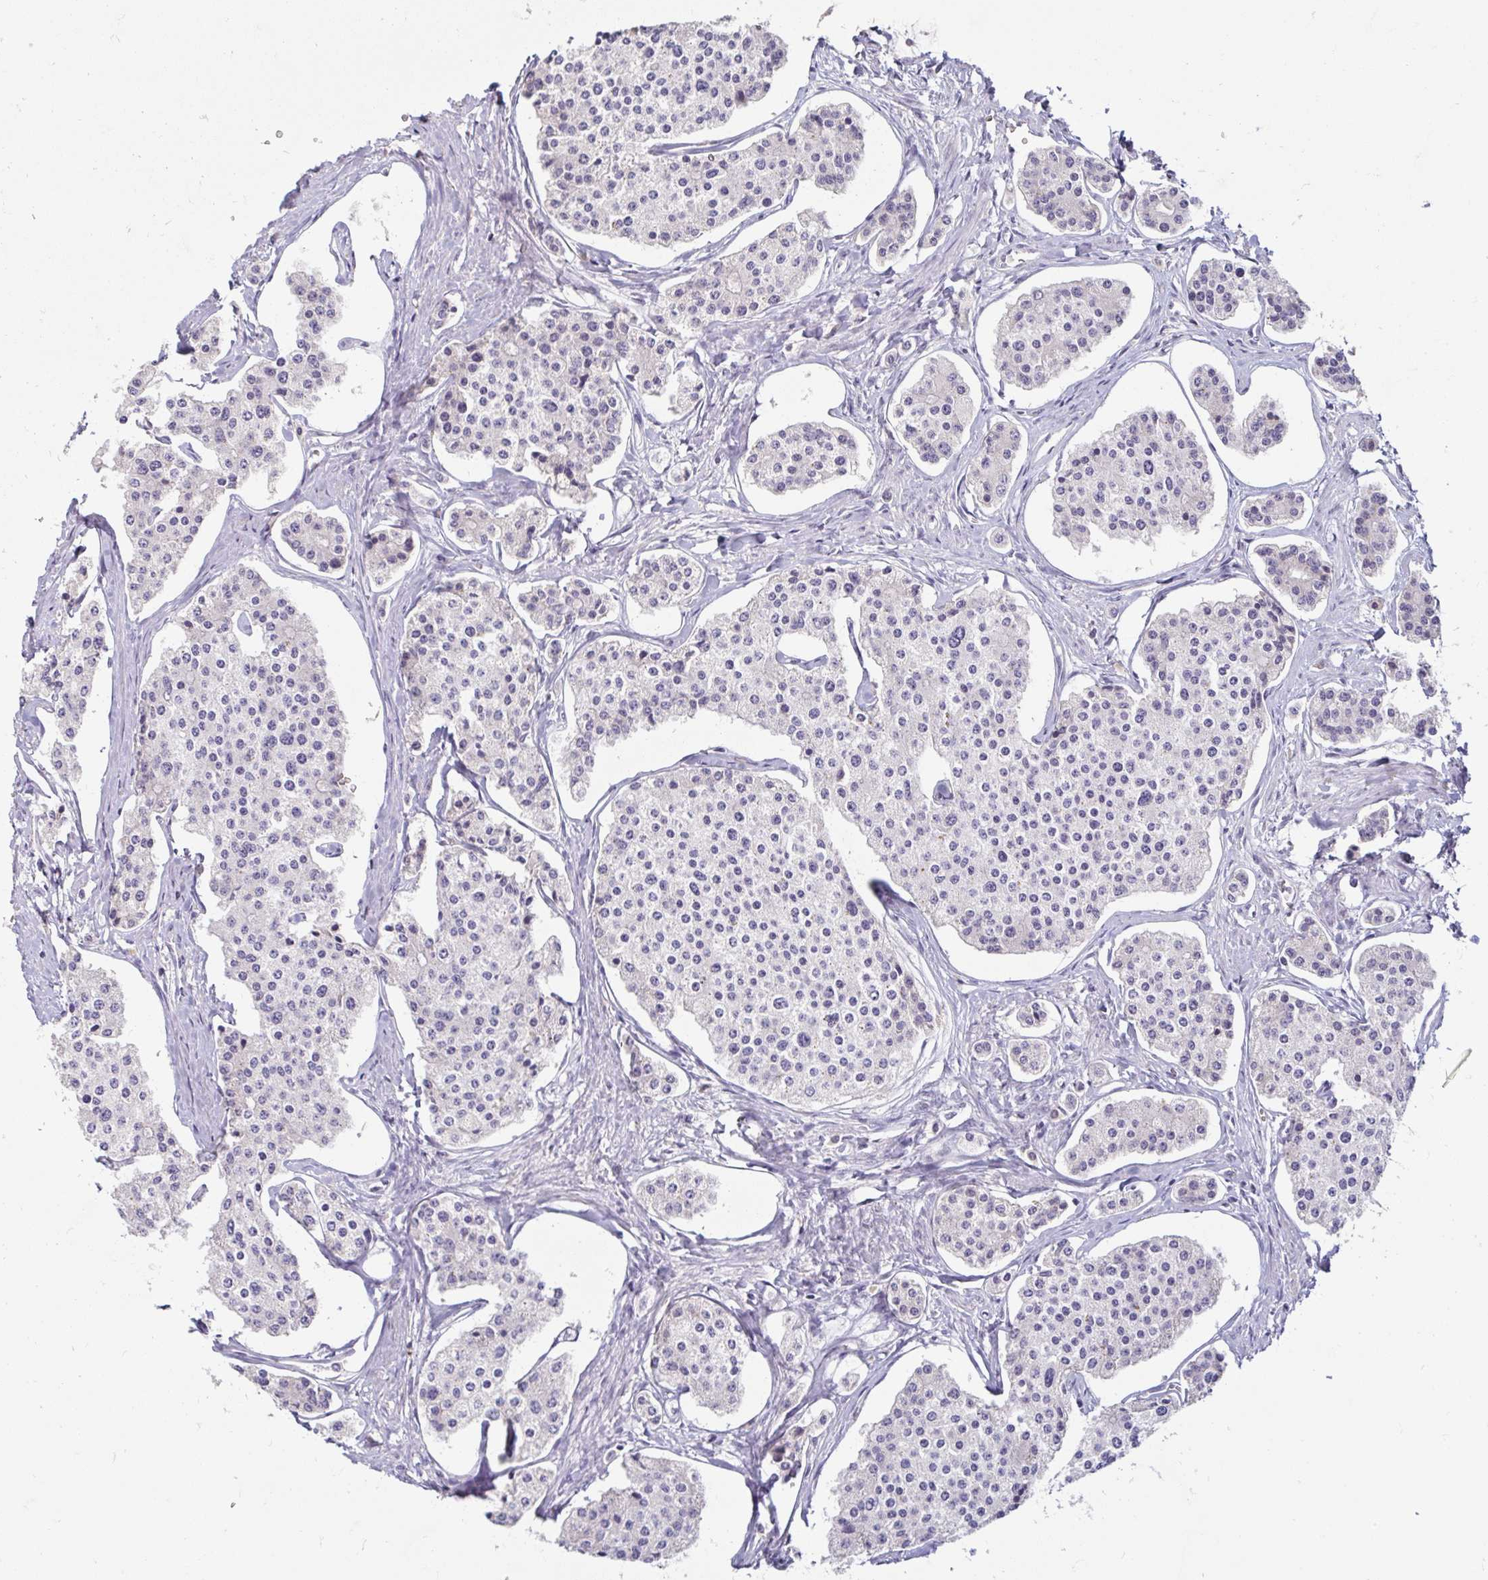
{"staining": {"intensity": "negative", "quantity": "none", "location": "none"}, "tissue": "carcinoid", "cell_type": "Tumor cells", "image_type": "cancer", "snomed": [{"axis": "morphology", "description": "Carcinoid, malignant, NOS"}, {"axis": "topography", "description": "Small intestine"}], "caption": "This micrograph is of carcinoid stained with immunohistochemistry (IHC) to label a protein in brown with the nuclei are counter-stained blue. There is no expression in tumor cells.", "gene": "DDN", "patient": {"sex": "female", "age": 65}}